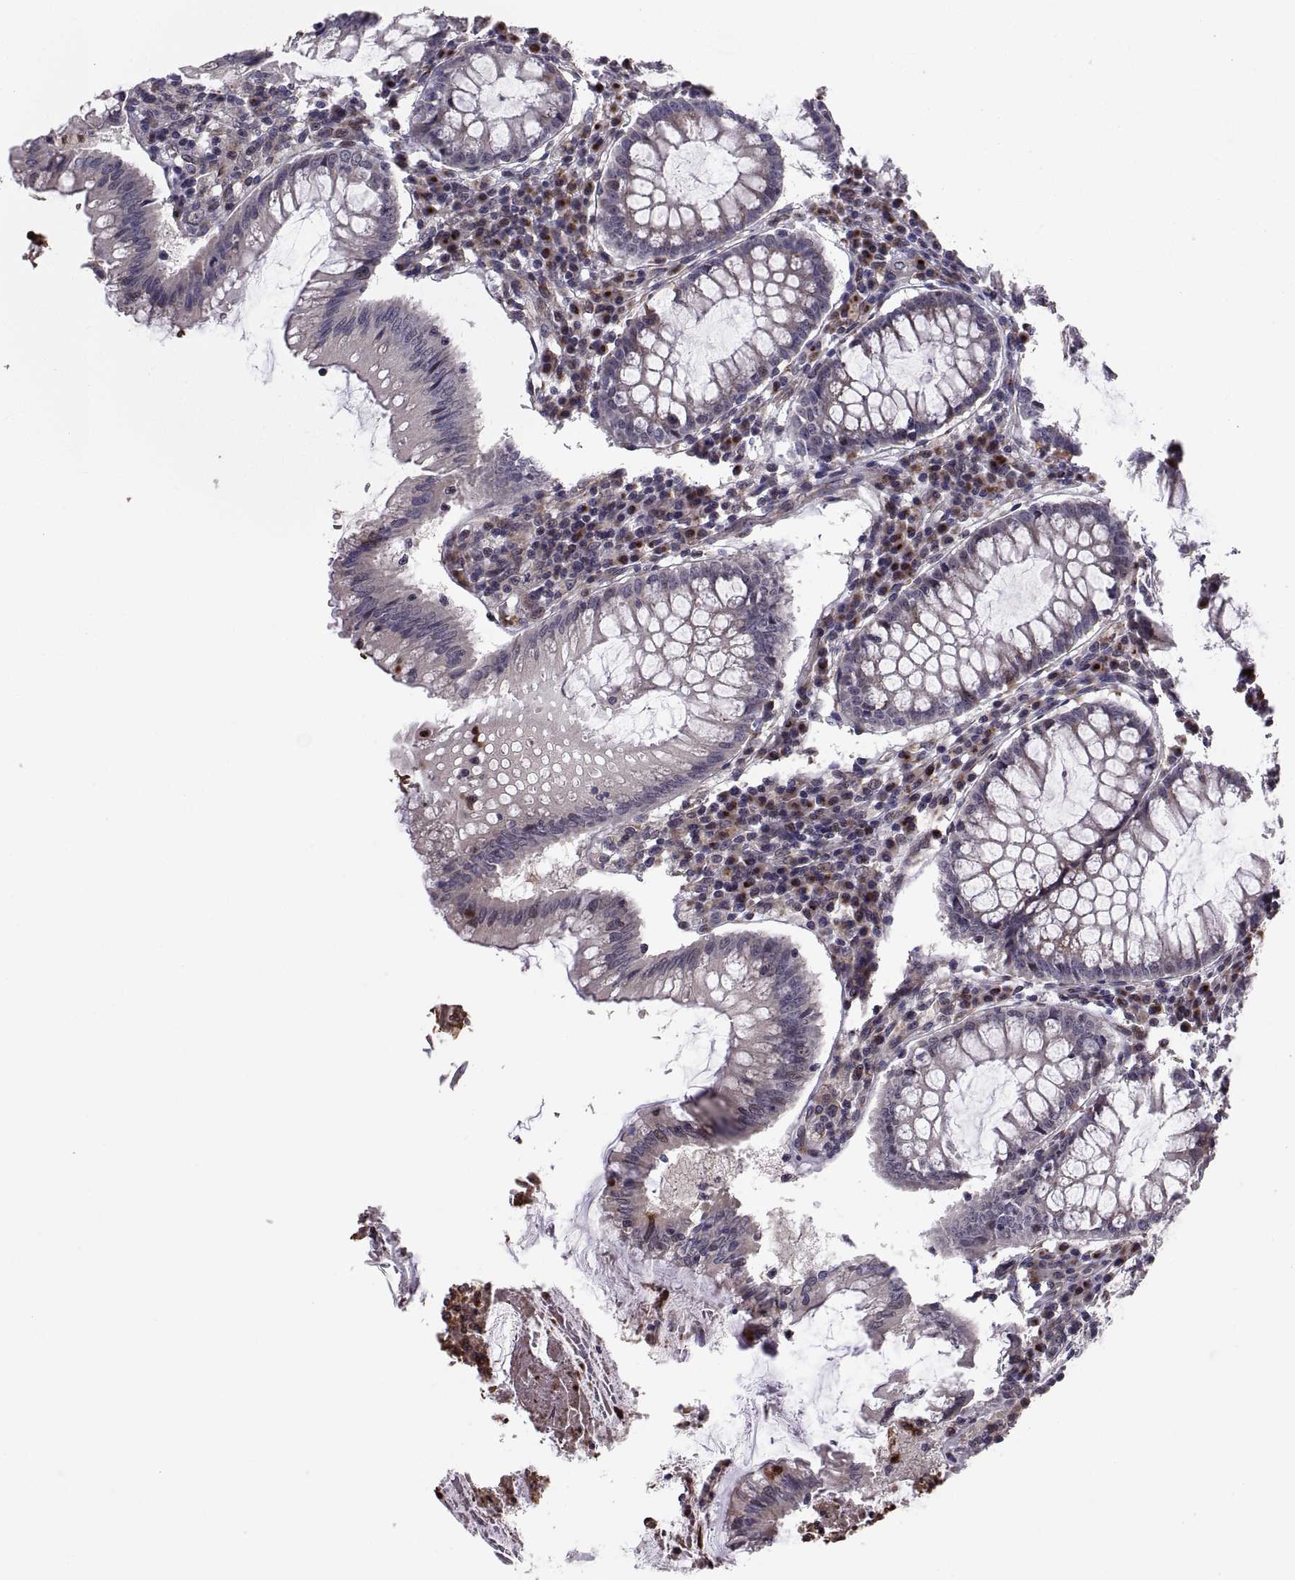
{"staining": {"intensity": "negative", "quantity": "none", "location": "none"}, "tissue": "colorectal cancer", "cell_type": "Tumor cells", "image_type": "cancer", "snomed": [{"axis": "morphology", "description": "Adenocarcinoma, NOS"}, {"axis": "topography", "description": "Colon"}], "caption": "The photomicrograph exhibits no staining of tumor cells in colorectal cancer (adenocarcinoma). (DAB immunohistochemistry (IHC), high magnification).", "gene": "TESC", "patient": {"sex": "female", "age": 70}}